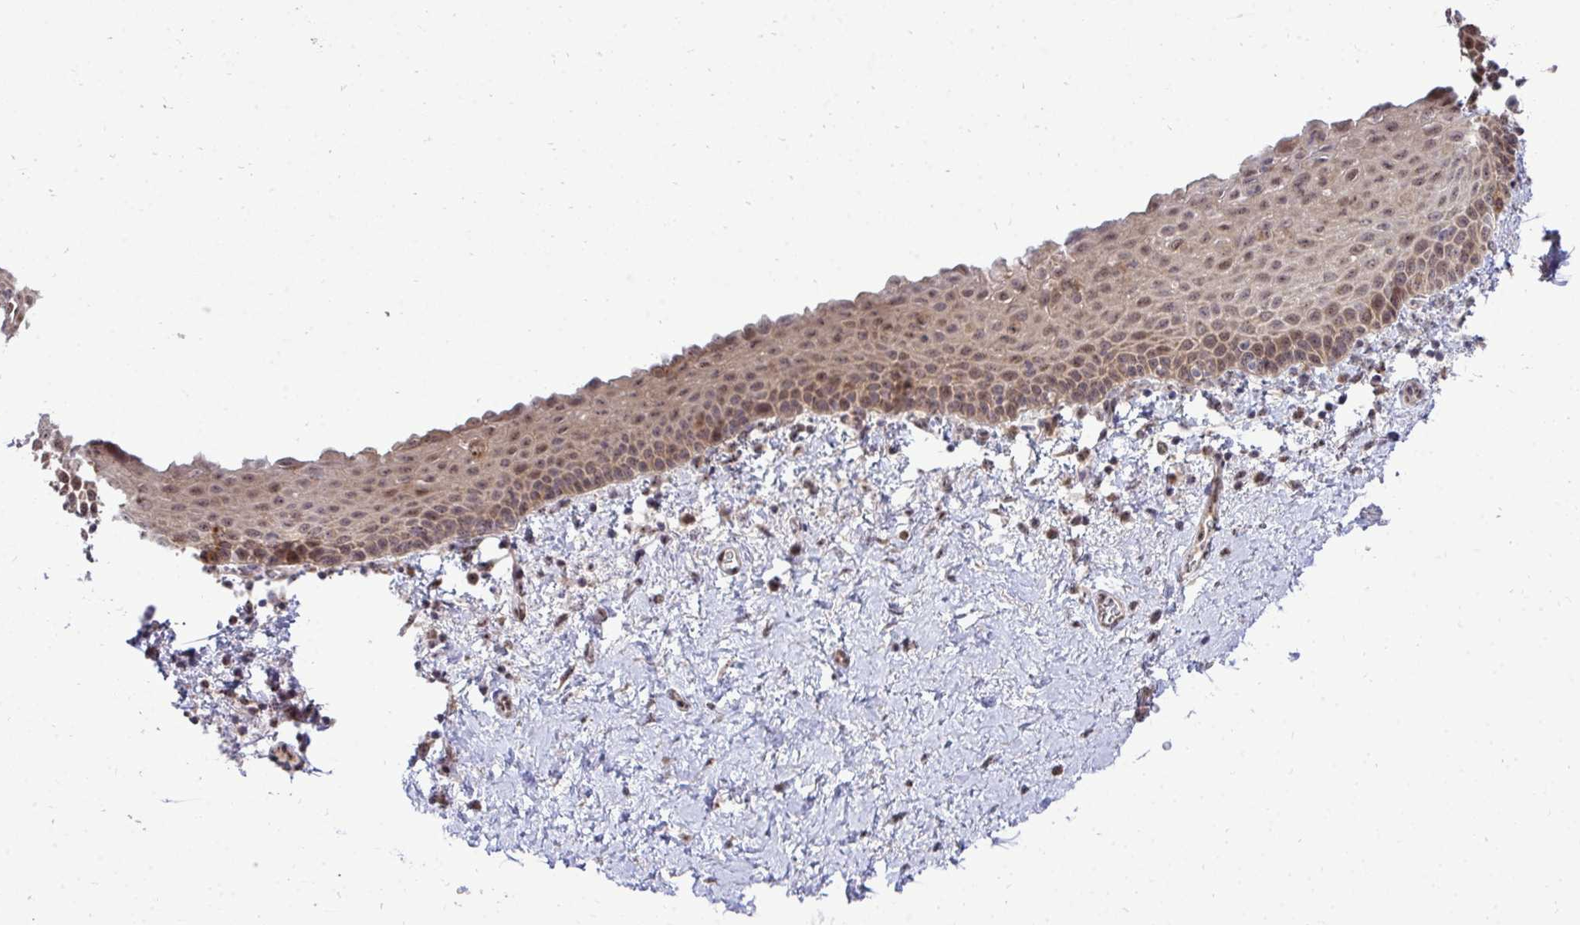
{"staining": {"intensity": "moderate", "quantity": "25%-75%", "location": "cytoplasmic/membranous"}, "tissue": "vagina", "cell_type": "Squamous epithelial cells", "image_type": "normal", "snomed": [{"axis": "morphology", "description": "Normal tissue, NOS"}, {"axis": "topography", "description": "Vagina"}], "caption": "This is a photomicrograph of immunohistochemistry staining of normal vagina, which shows moderate staining in the cytoplasmic/membranous of squamous epithelial cells.", "gene": "TRIM44", "patient": {"sex": "female", "age": 61}}